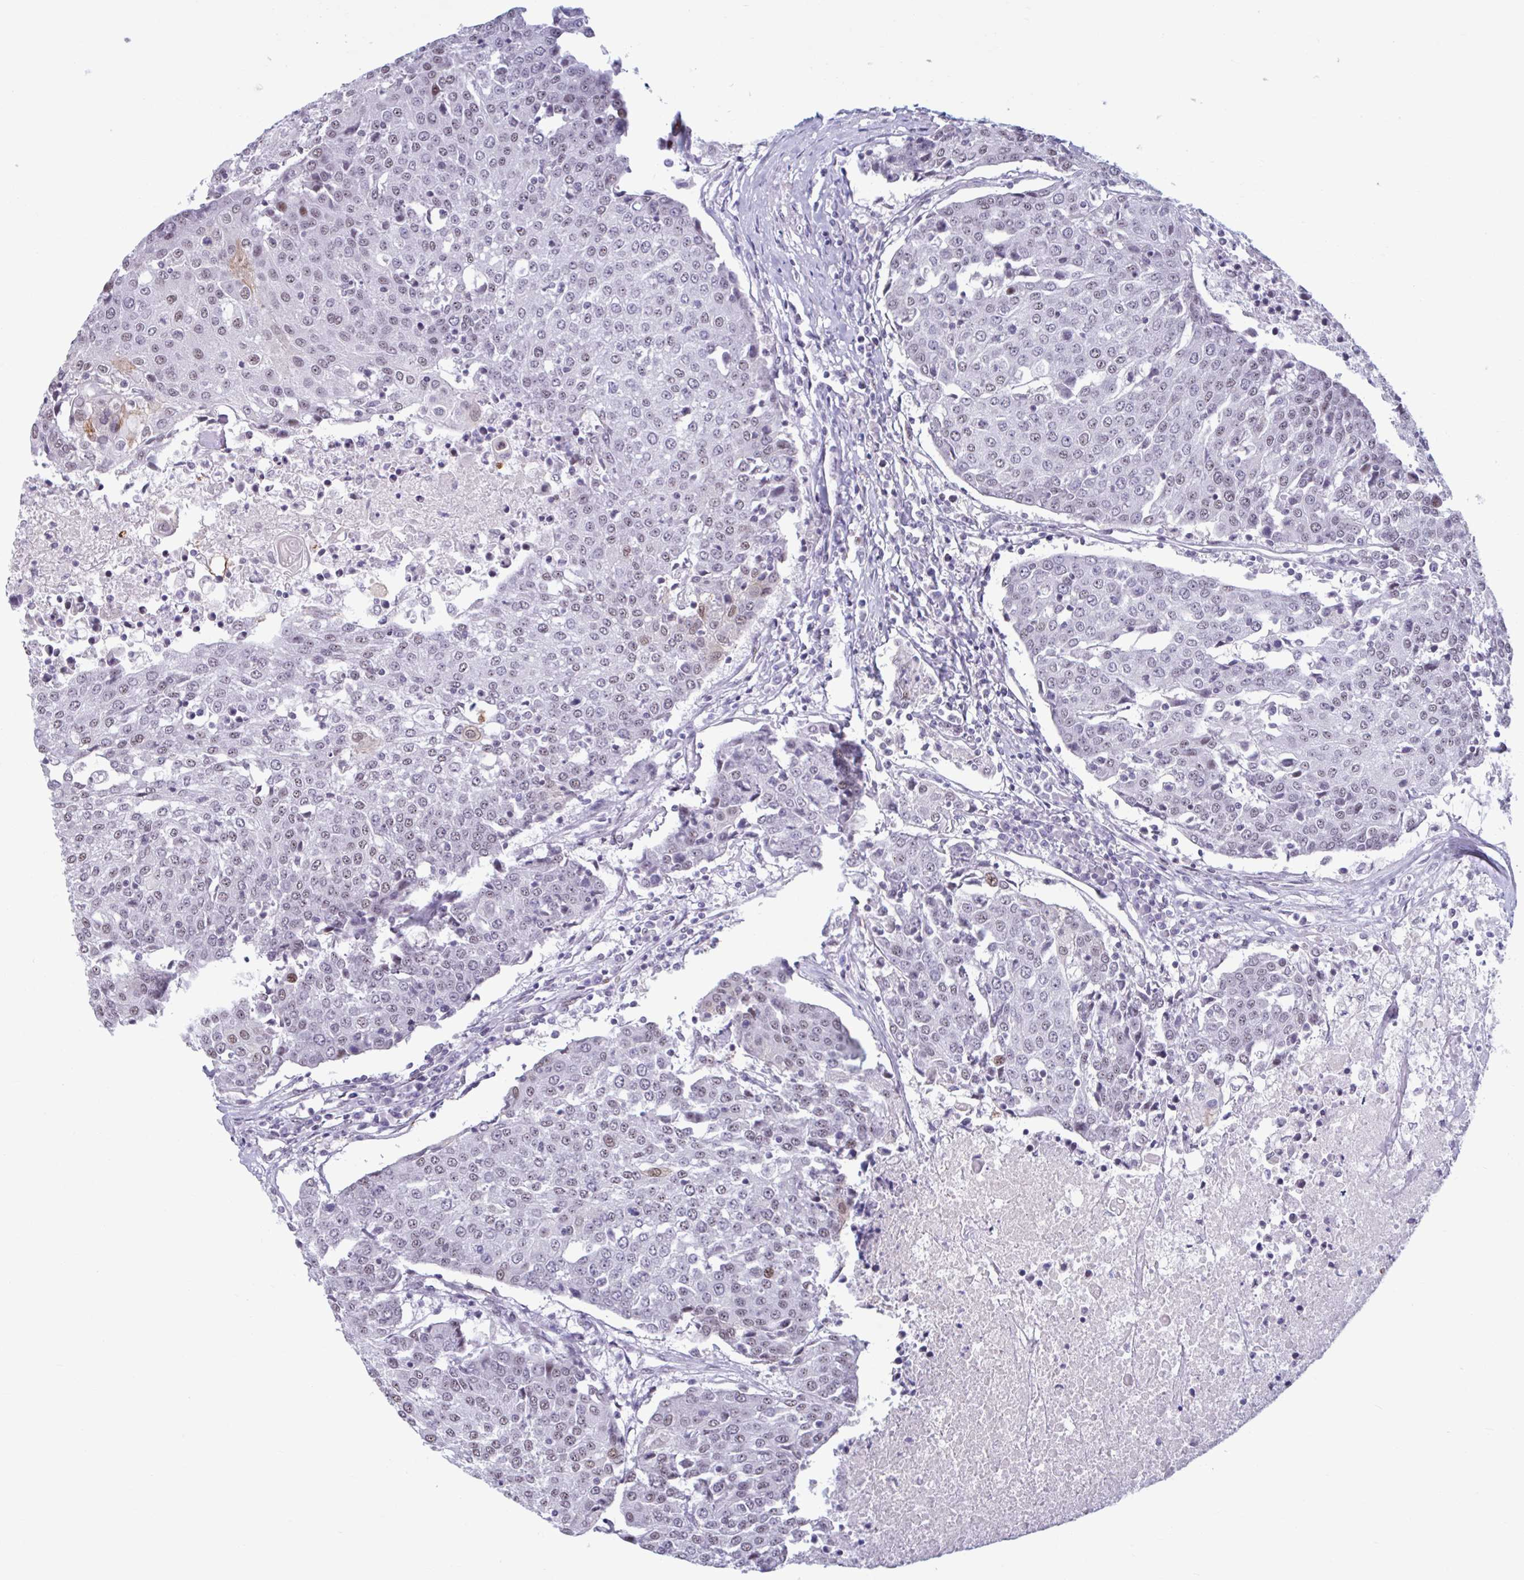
{"staining": {"intensity": "weak", "quantity": "25%-75%", "location": "nuclear"}, "tissue": "urothelial cancer", "cell_type": "Tumor cells", "image_type": "cancer", "snomed": [{"axis": "morphology", "description": "Urothelial carcinoma, High grade"}, {"axis": "topography", "description": "Urinary bladder"}], "caption": "Urothelial cancer was stained to show a protein in brown. There is low levels of weak nuclear staining in approximately 25%-75% of tumor cells.", "gene": "HSD17B6", "patient": {"sex": "female", "age": 85}}